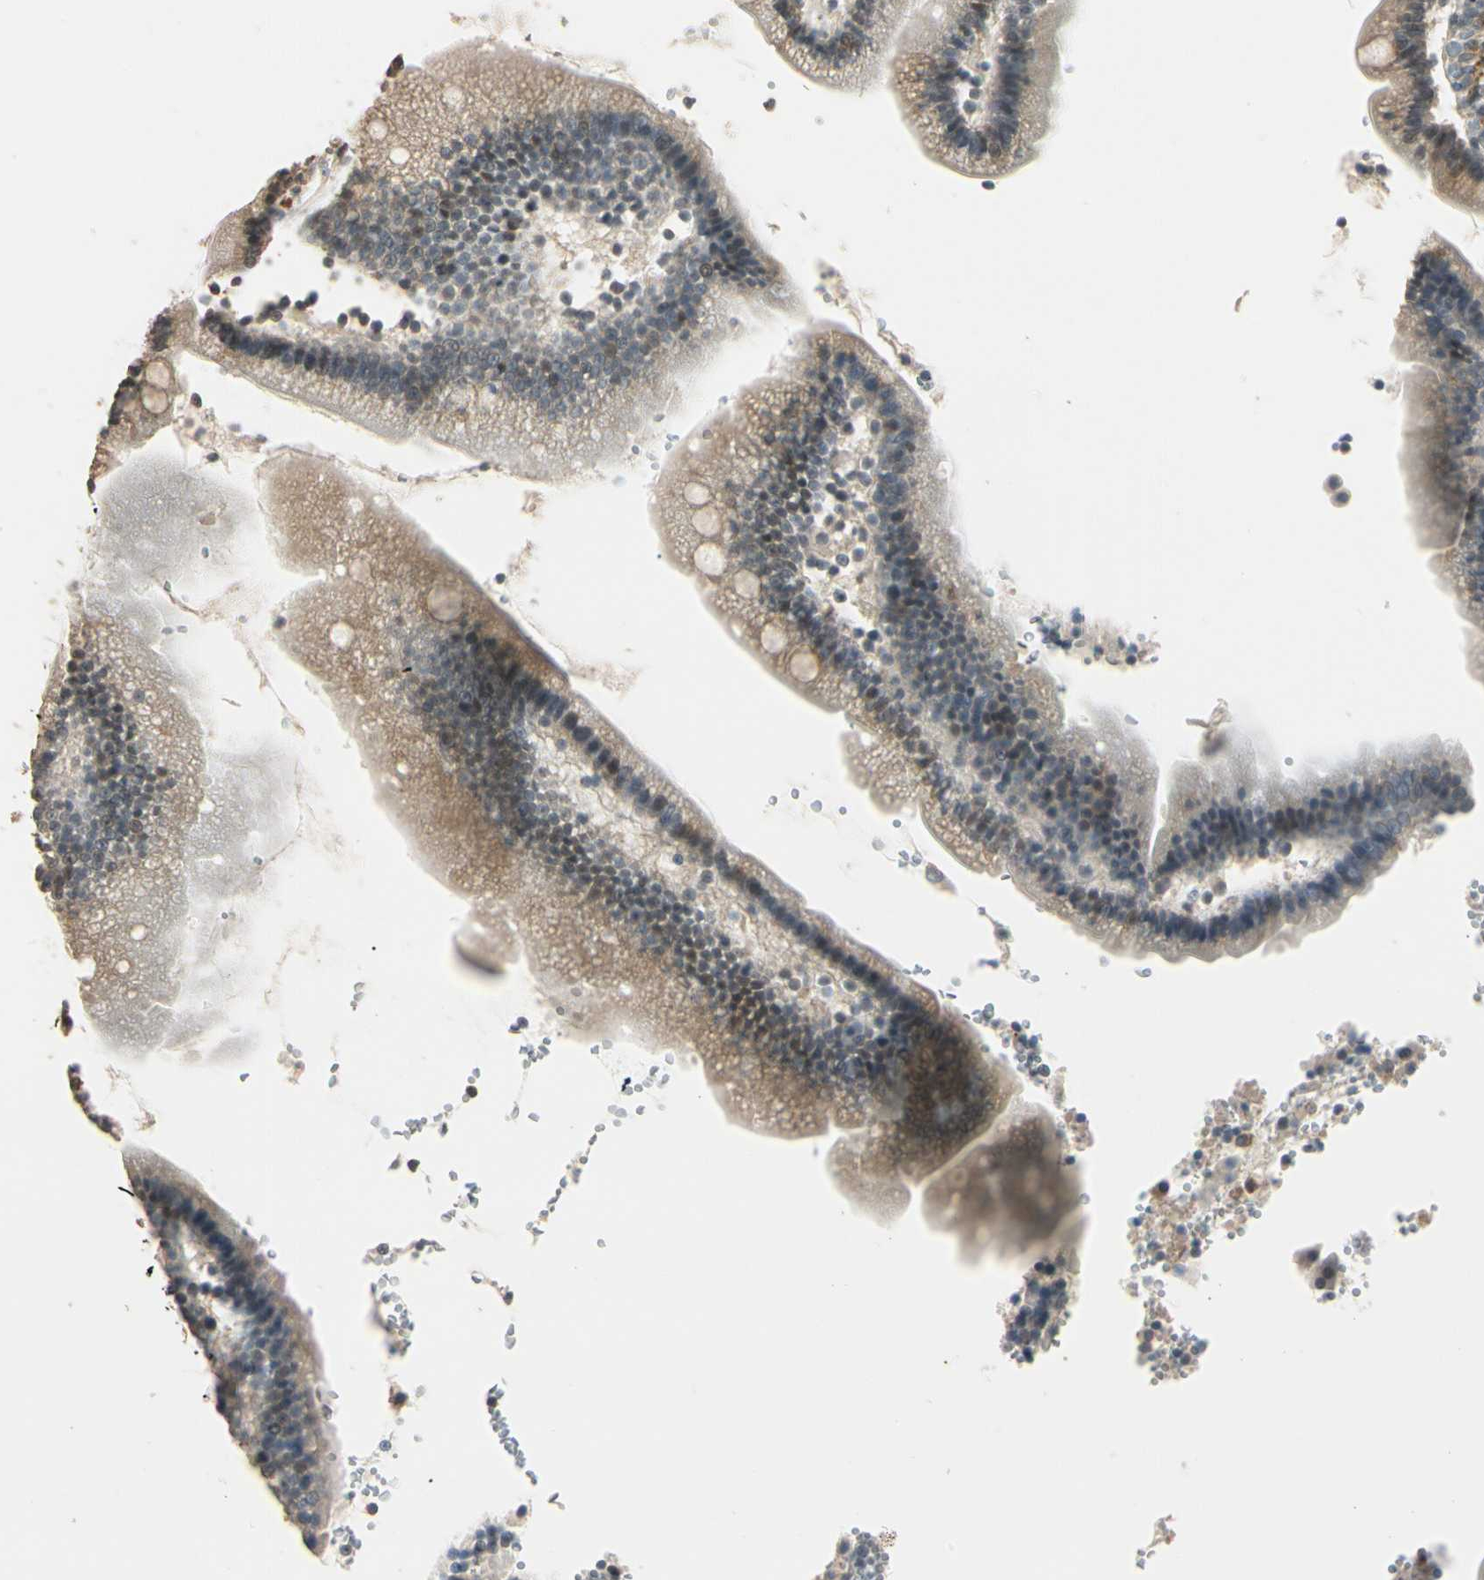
{"staining": {"intensity": "strong", "quantity": "25%-75%", "location": "cytoplasmic/membranous"}, "tissue": "duodenum", "cell_type": "Glandular cells", "image_type": "normal", "snomed": [{"axis": "morphology", "description": "Normal tissue, NOS"}, {"axis": "topography", "description": "Duodenum"}], "caption": "This is a micrograph of IHC staining of benign duodenum, which shows strong expression in the cytoplasmic/membranous of glandular cells.", "gene": "TASOR", "patient": {"sex": "male", "age": 66}}